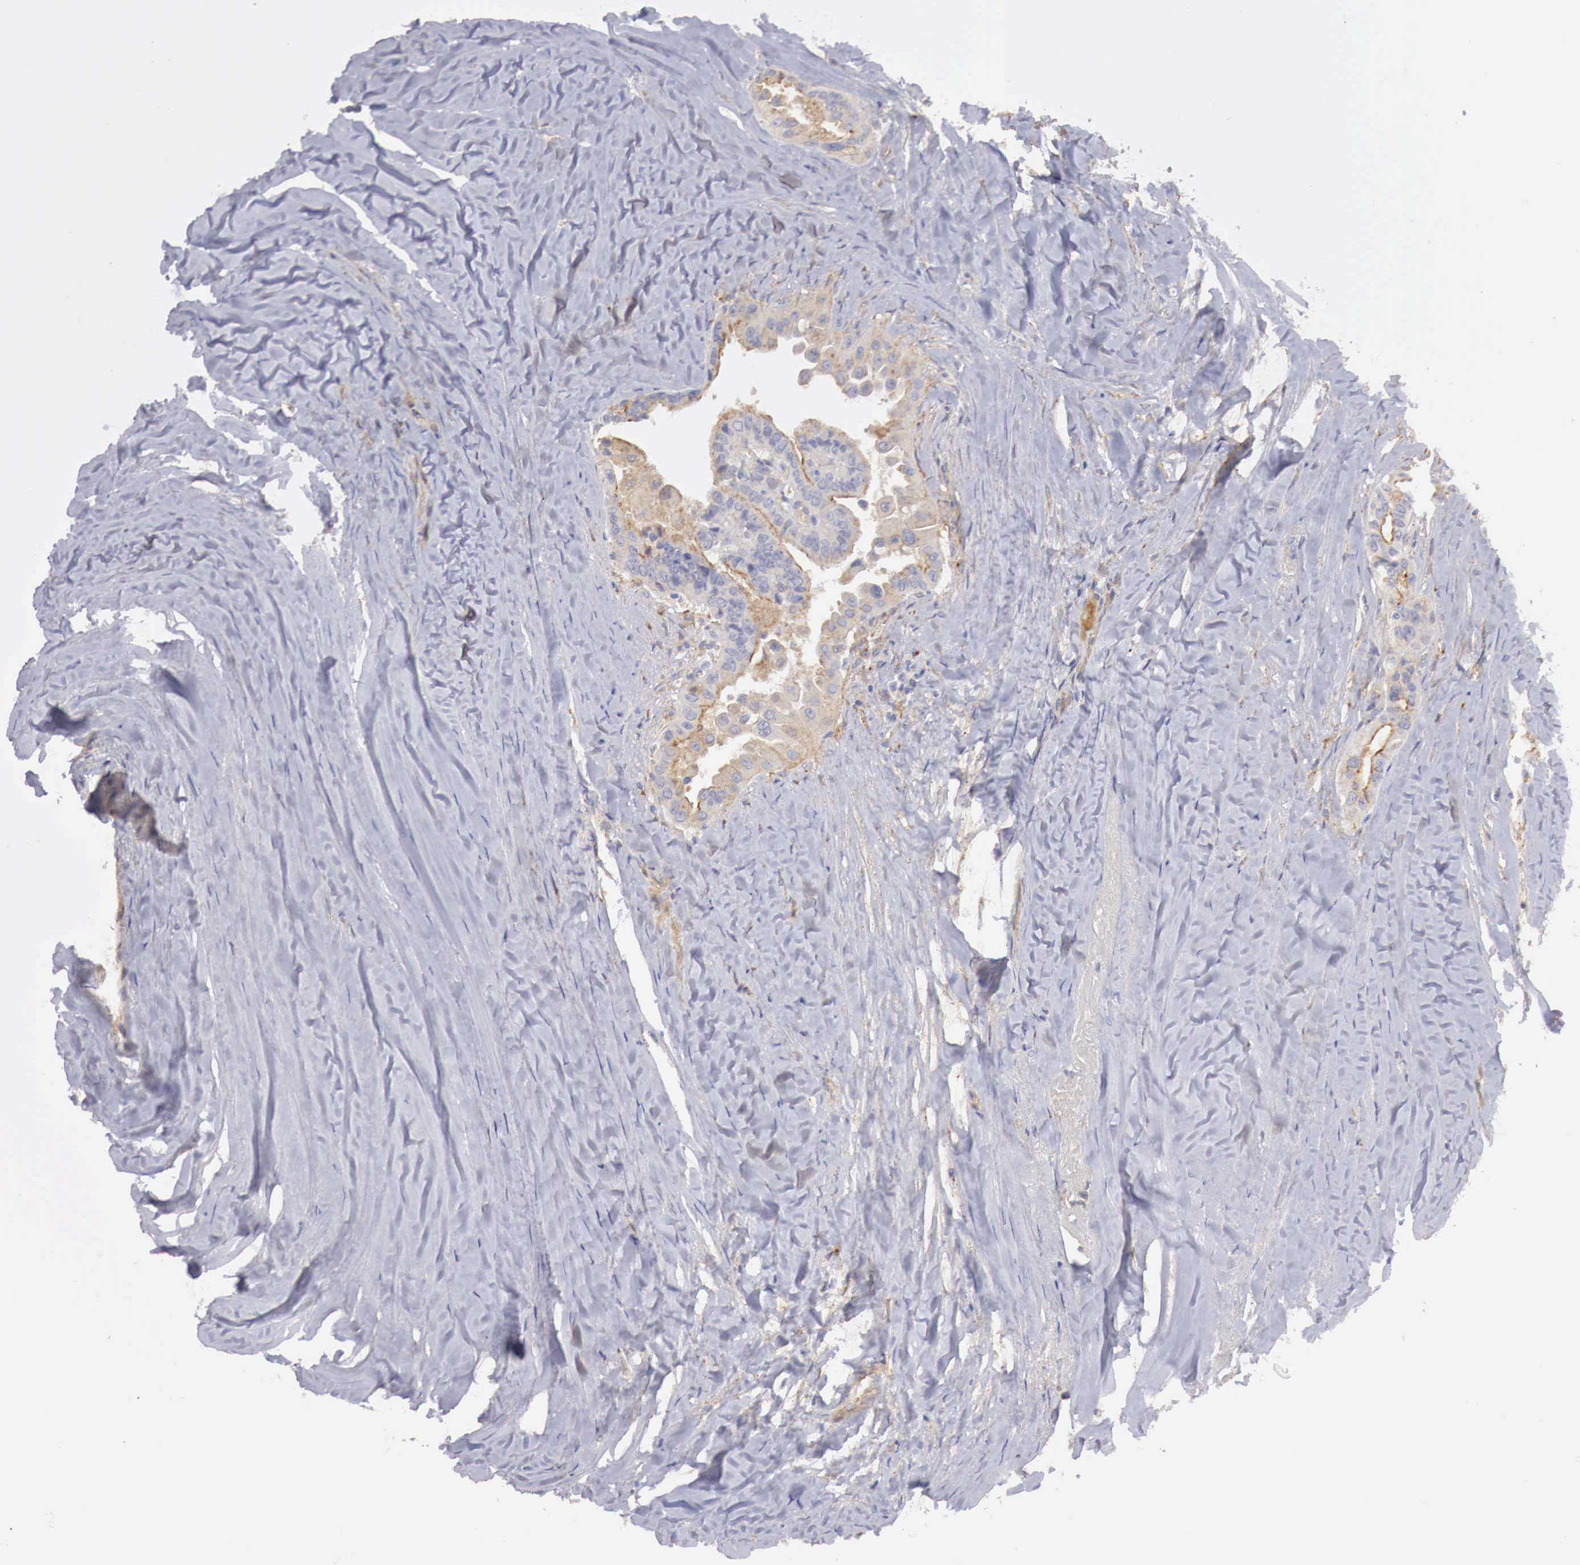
{"staining": {"intensity": "weak", "quantity": "25%-75%", "location": "cytoplasmic/membranous"}, "tissue": "thyroid cancer", "cell_type": "Tumor cells", "image_type": "cancer", "snomed": [{"axis": "morphology", "description": "Papillary adenocarcinoma, NOS"}, {"axis": "topography", "description": "Thyroid gland"}], "caption": "Immunohistochemical staining of thyroid cancer (papillary adenocarcinoma) exhibits low levels of weak cytoplasmic/membranous protein expression in about 25%-75% of tumor cells. (IHC, brightfield microscopy, high magnification).", "gene": "KLHDC7B", "patient": {"sex": "male", "age": 87}}